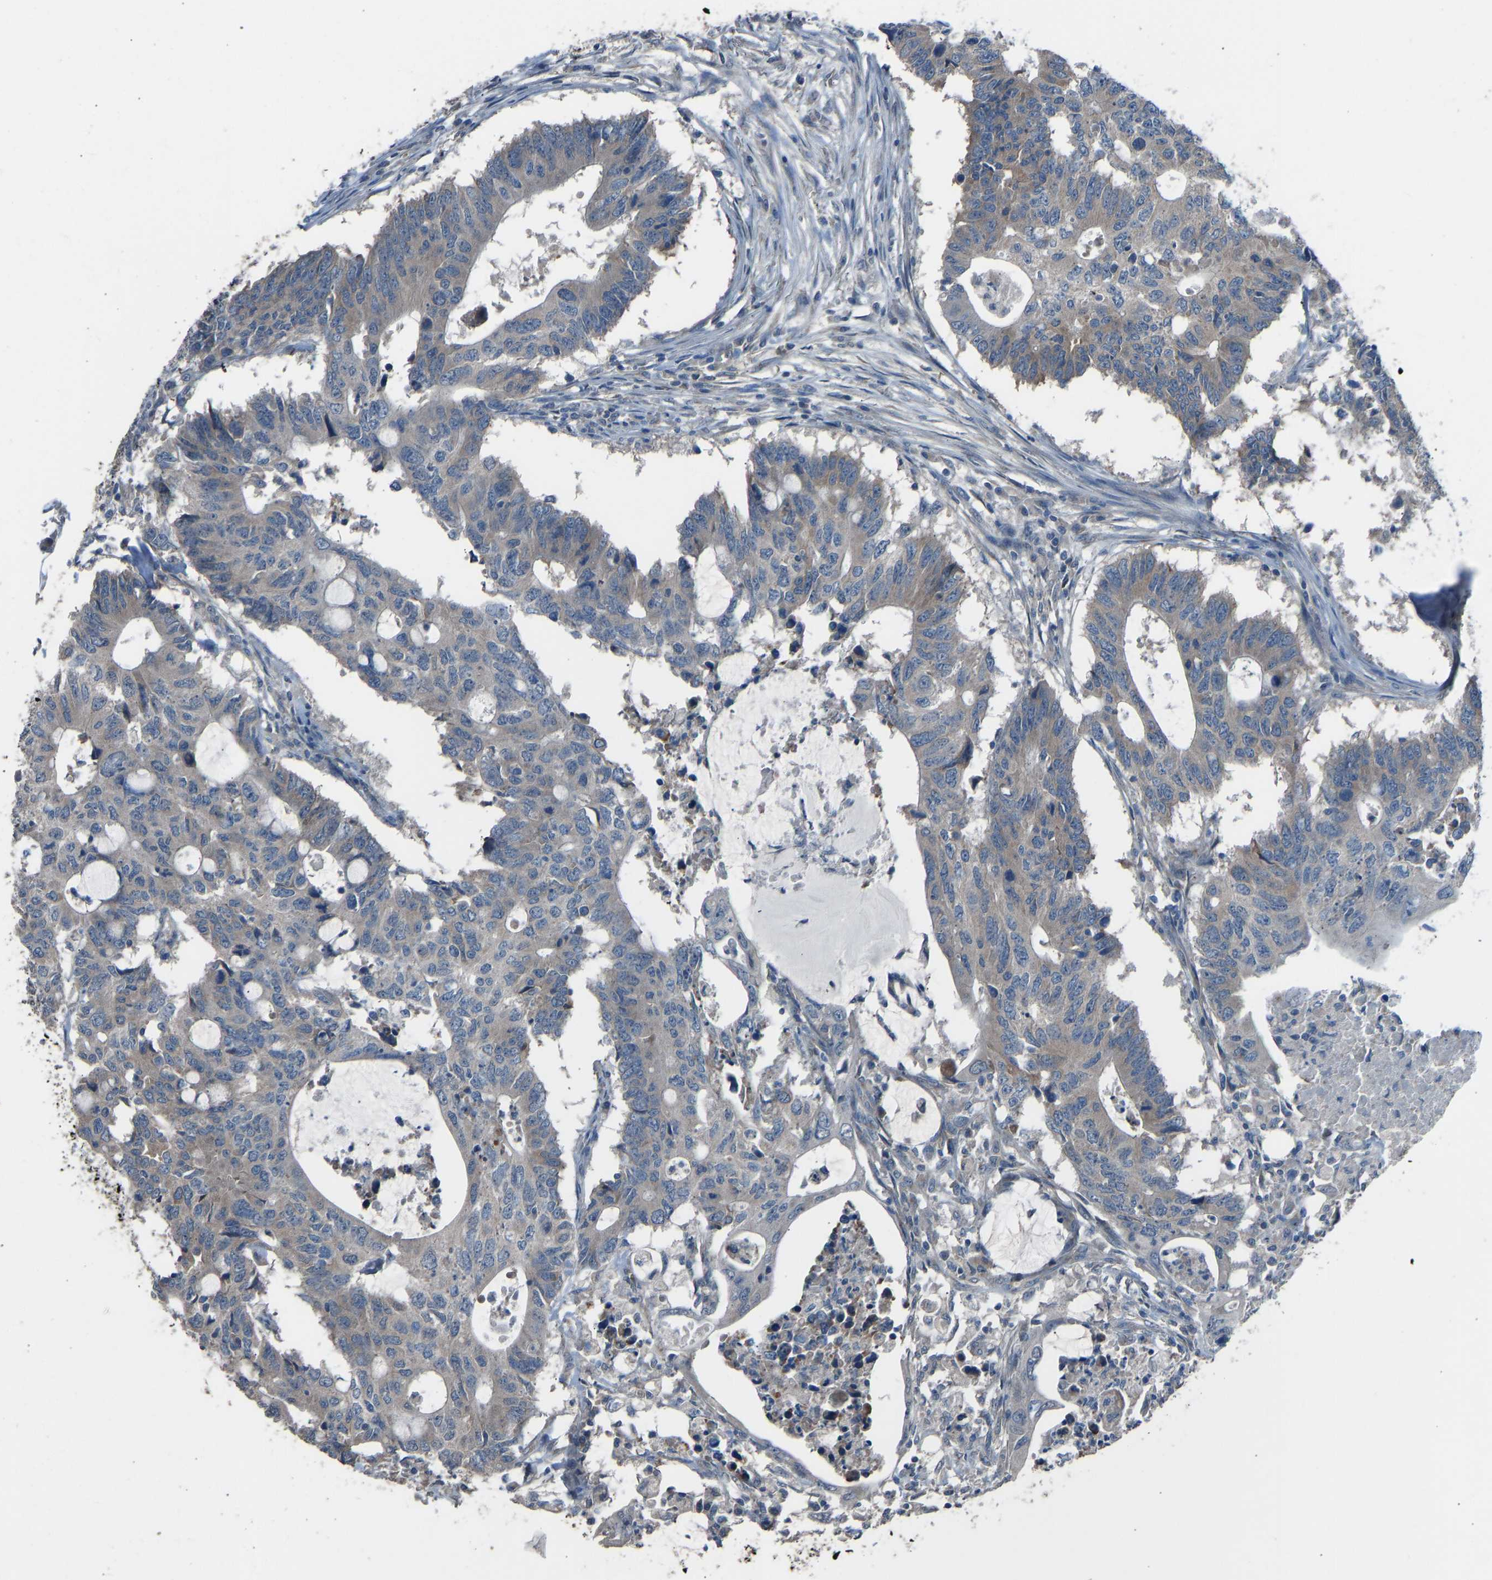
{"staining": {"intensity": "weak", "quantity": ">75%", "location": "cytoplasmic/membranous"}, "tissue": "colorectal cancer", "cell_type": "Tumor cells", "image_type": "cancer", "snomed": [{"axis": "morphology", "description": "Adenocarcinoma, NOS"}, {"axis": "topography", "description": "Colon"}], "caption": "Protein expression analysis of human colorectal cancer (adenocarcinoma) reveals weak cytoplasmic/membranous positivity in approximately >75% of tumor cells.", "gene": "SLC43A1", "patient": {"sex": "male", "age": 71}}